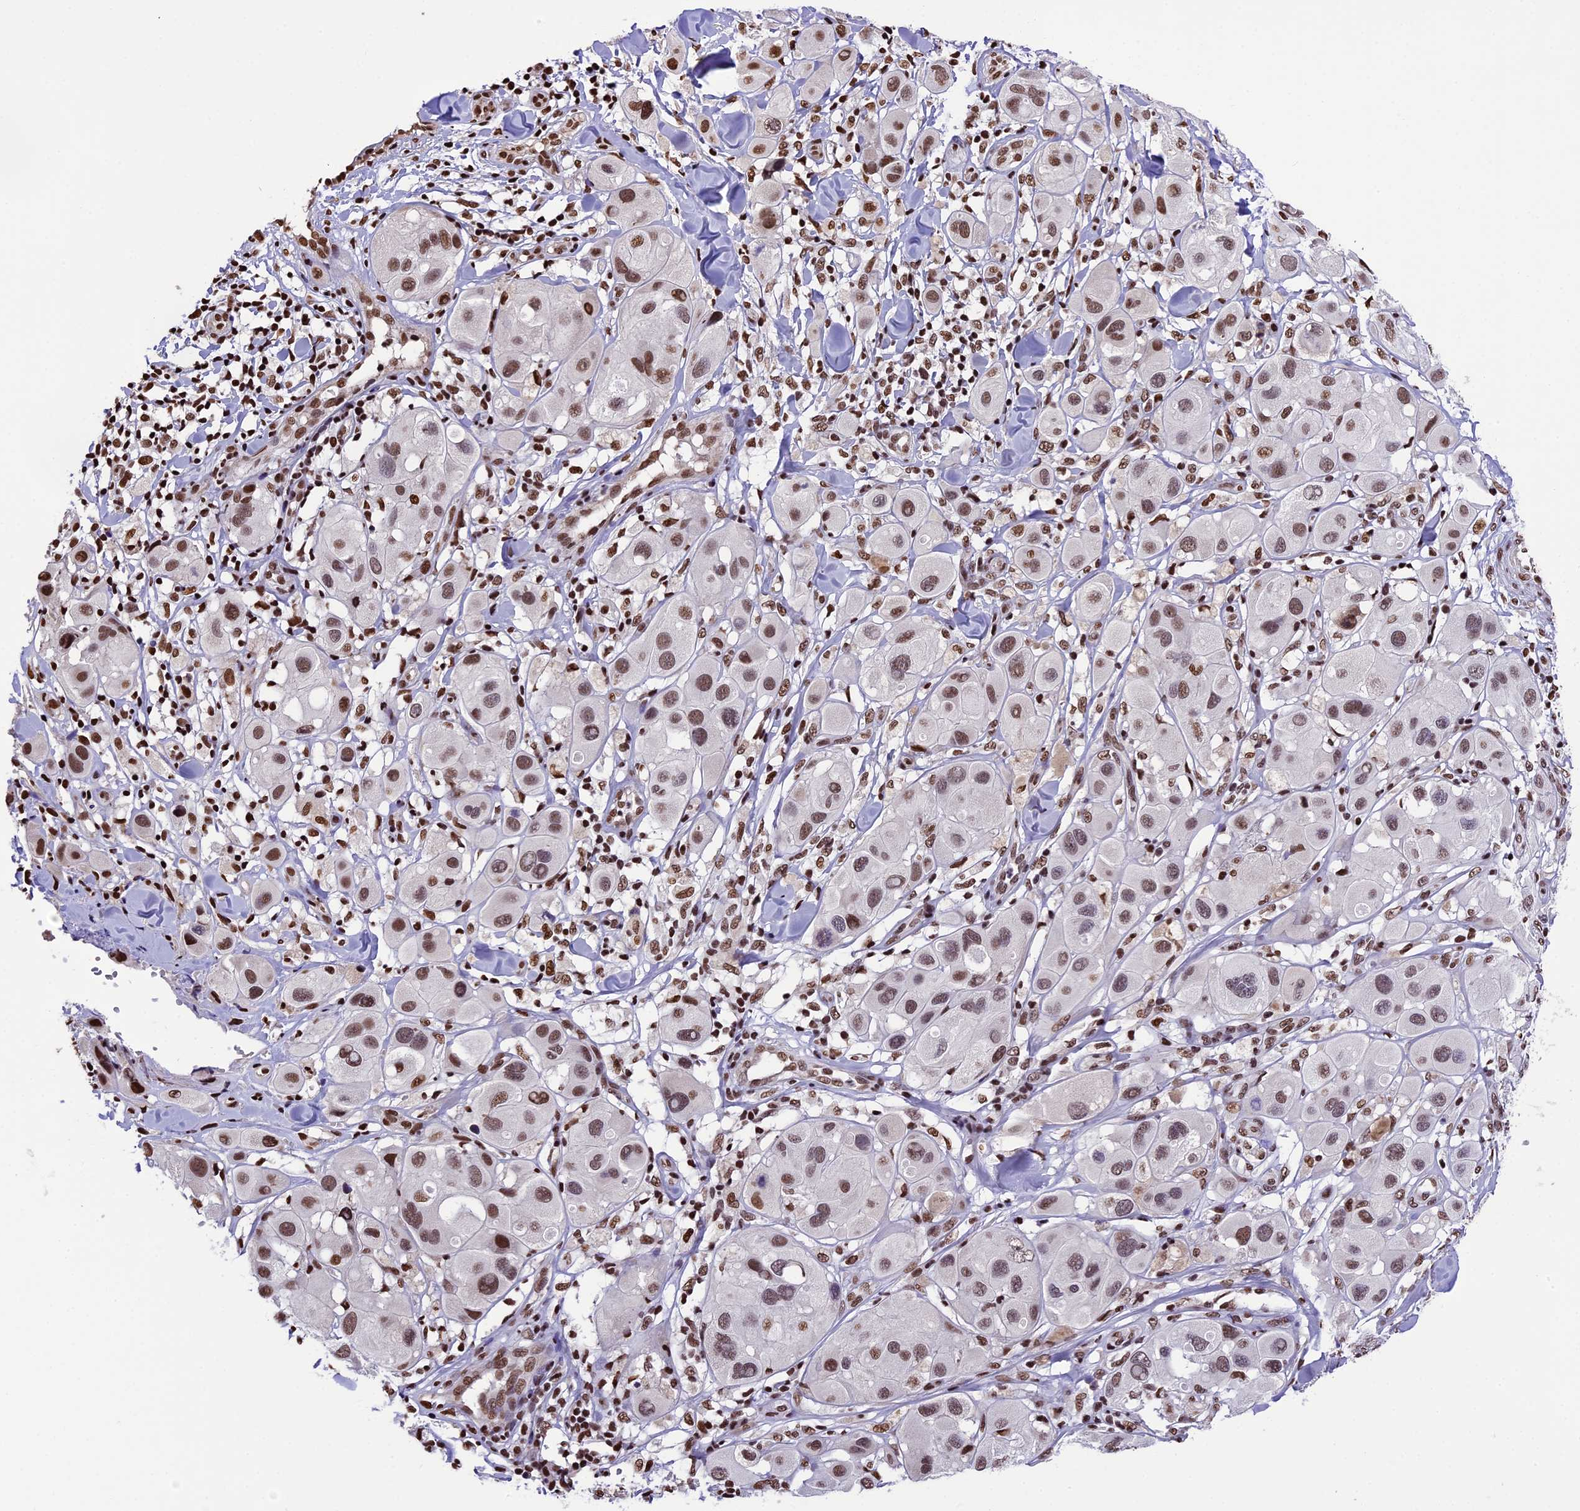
{"staining": {"intensity": "moderate", "quantity": ">75%", "location": "nuclear"}, "tissue": "melanoma", "cell_type": "Tumor cells", "image_type": "cancer", "snomed": [{"axis": "morphology", "description": "Malignant melanoma, Metastatic site"}, {"axis": "topography", "description": "Skin"}], "caption": "There is medium levels of moderate nuclear expression in tumor cells of melanoma, as demonstrated by immunohistochemical staining (brown color).", "gene": "POLR3E", "patient": {"sex": "male", "age": 41}}